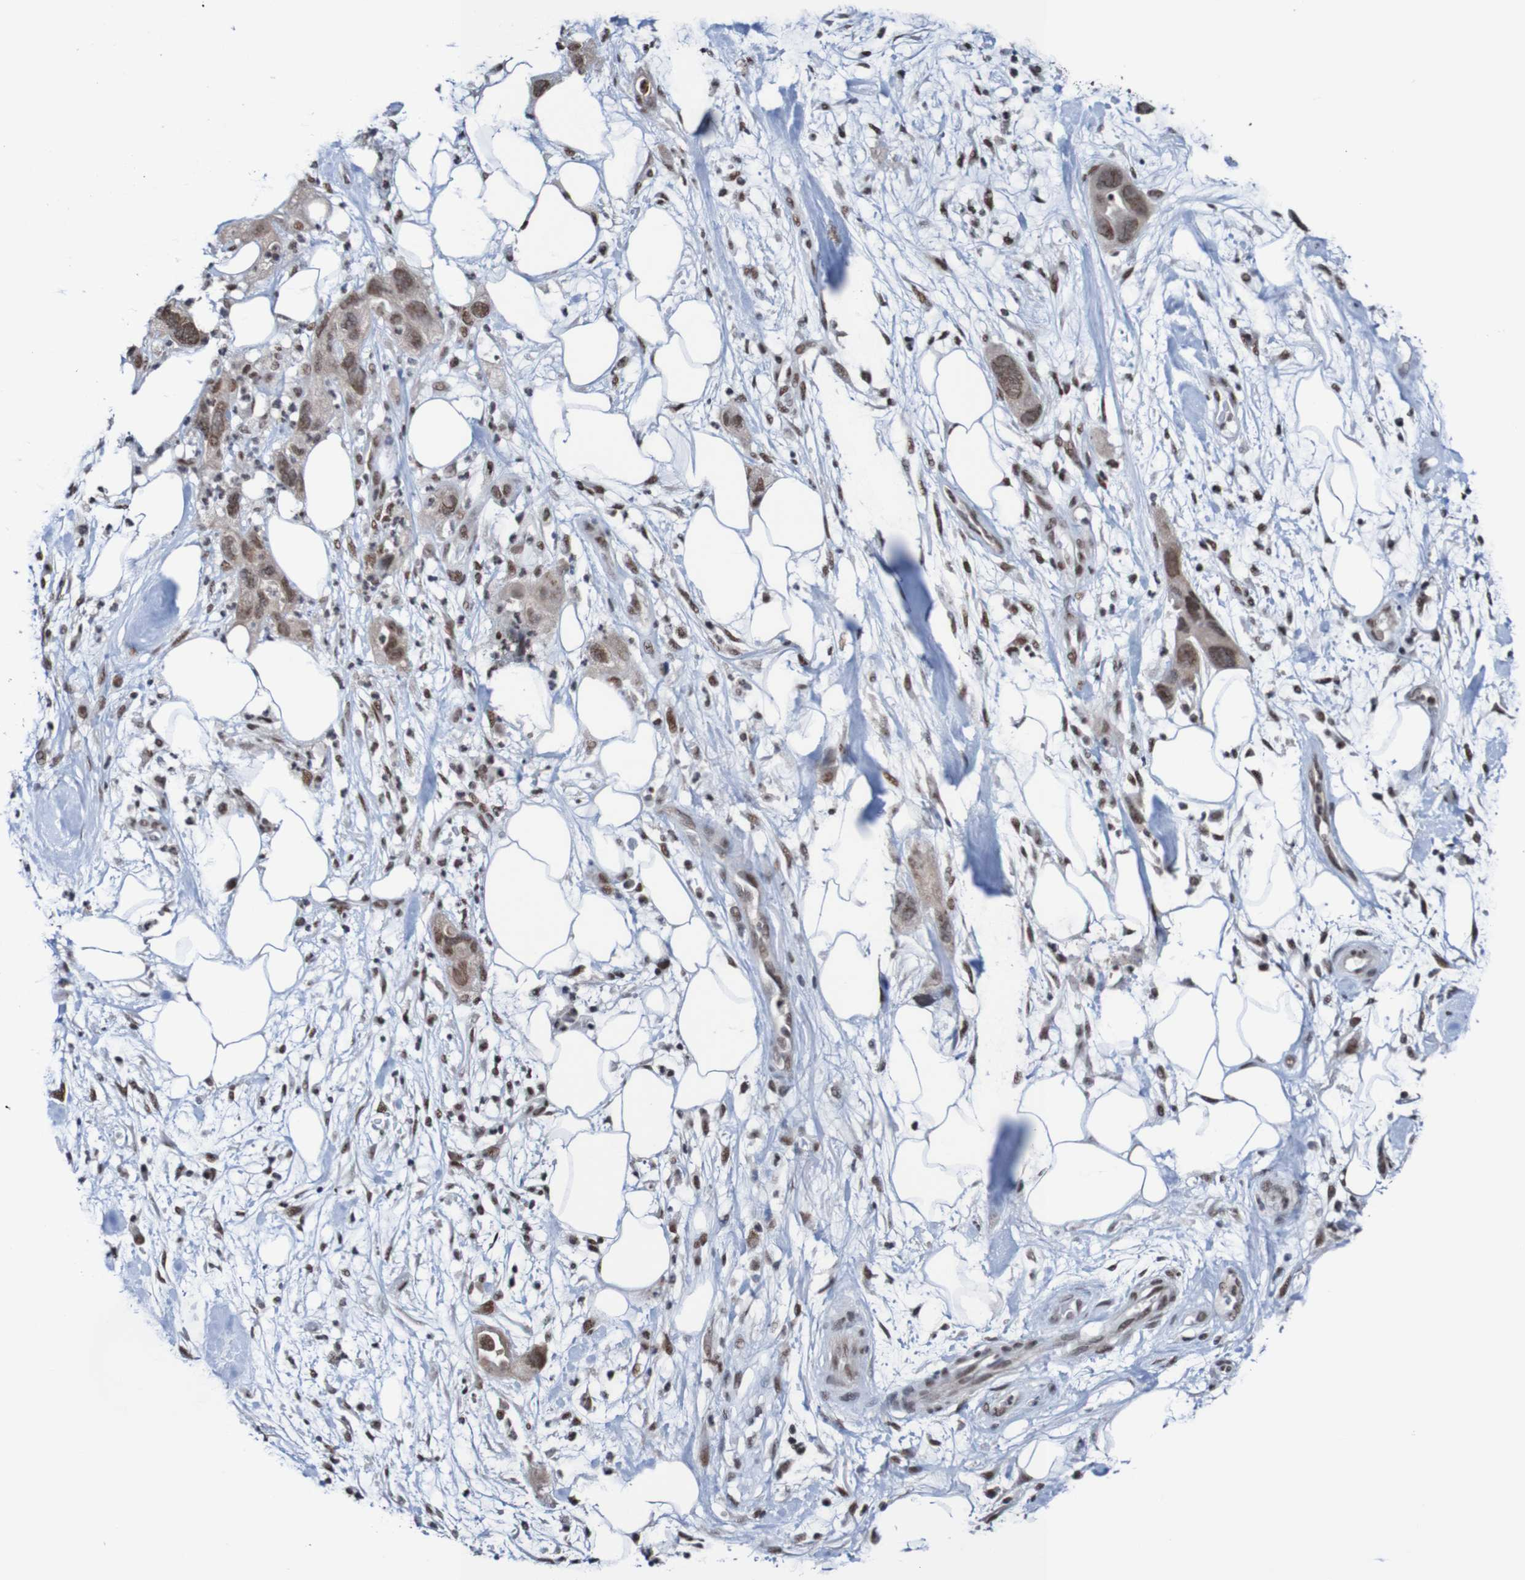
{"staining": {"intensity": "moderate", "quantity": ">75%", "location": "nuclear"}, "tissue": "pancreatic cancer", "cell_type": "Tumor cells", "image_type": "cancer", "snomed": [{"axis": "morphology", "description": "Adenocarcinoma, NOS"}, {"axis": "topography", "description": "Pancreas"}], "caption": "Protein staining by immunohistochemistry (IHC) displays moderate nuclear staining in approximately >75% of tumor cells in adenocarcinoma (pancreatic). (Brightfield microscopy of DAB IHC at high magnification).", "gene": "CDC5L", "patient": {"sex": "female", "age": 71}}